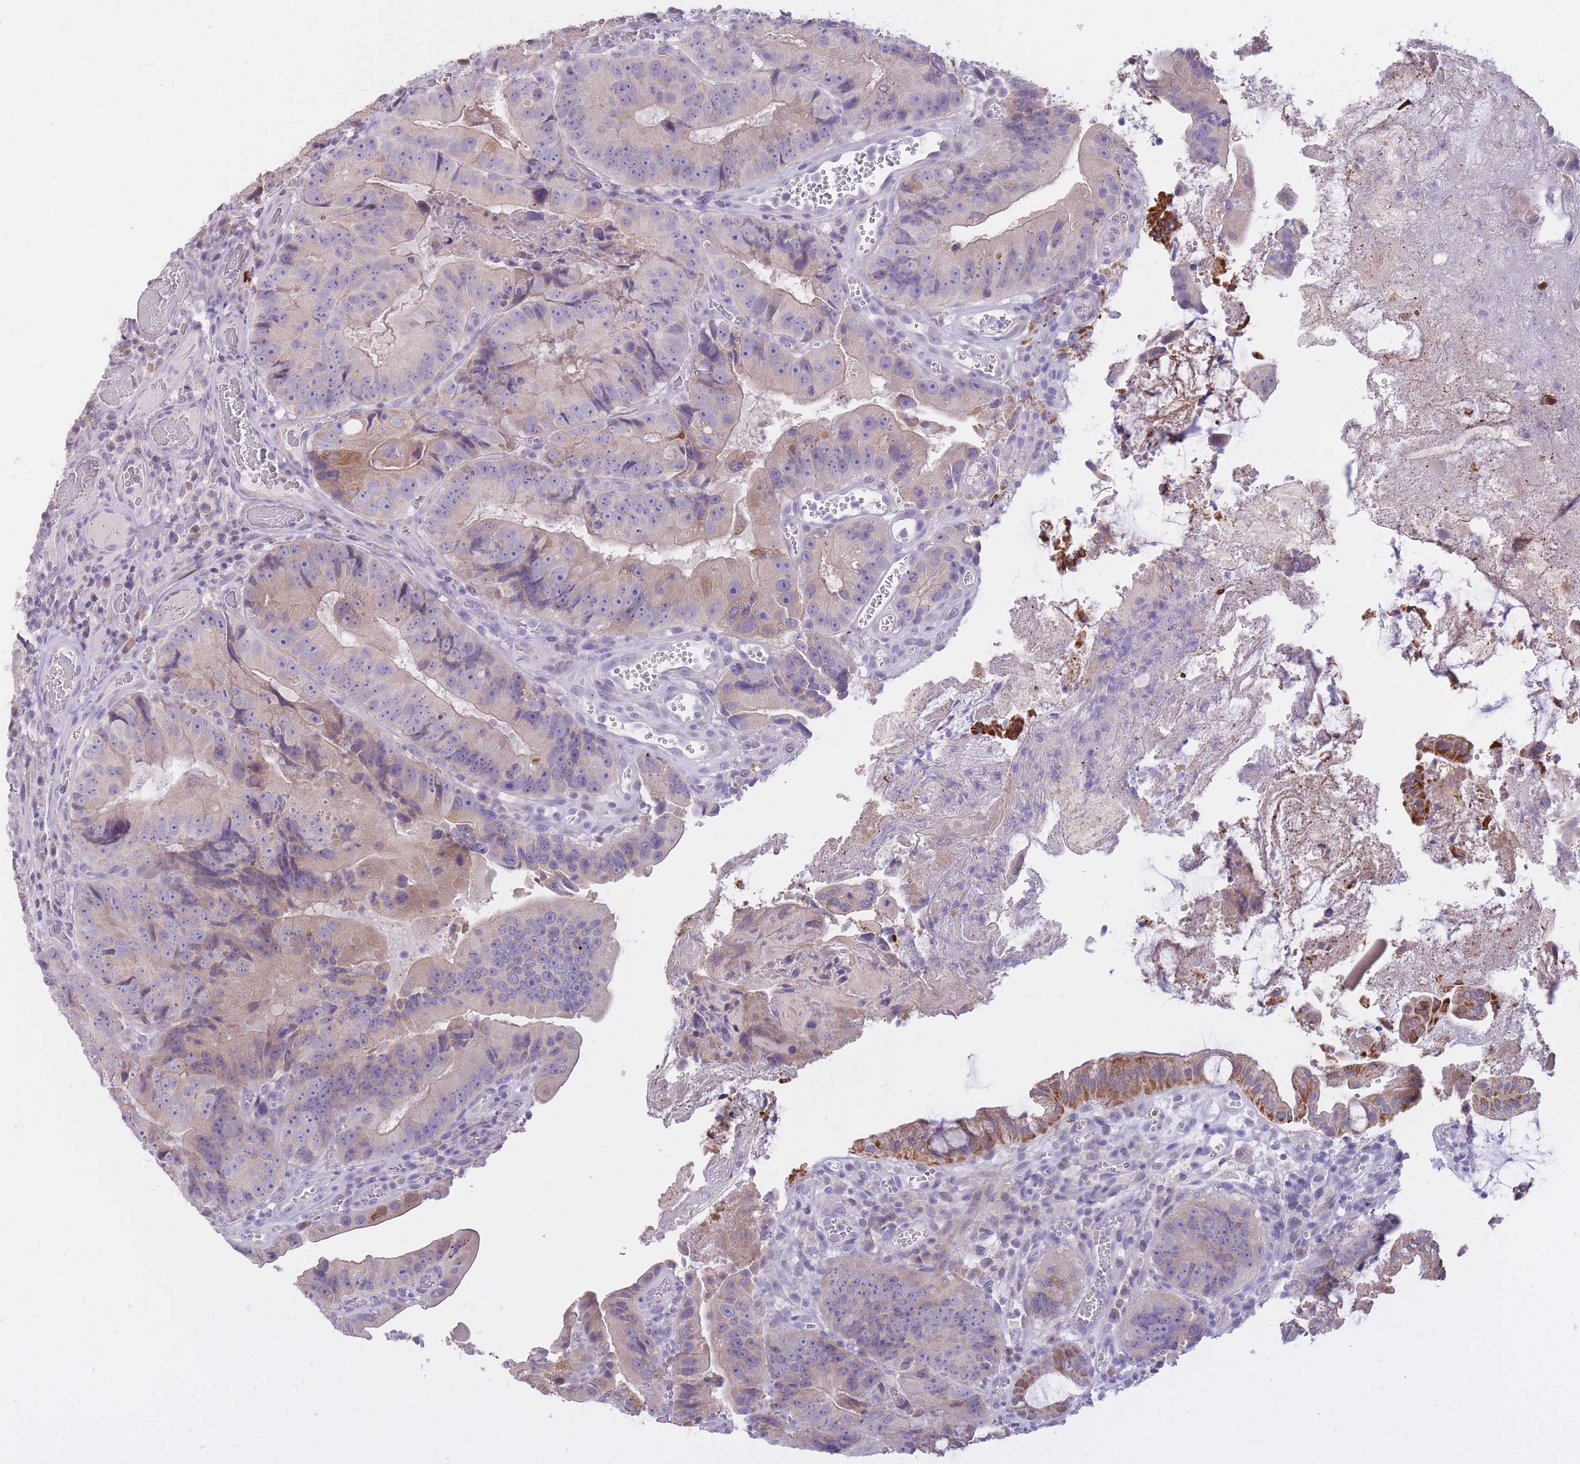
{"staining": {"intensity": "weak", "quantity": "25%-75%", "location": "cytoplasmic/membranous"}, "tissue": "colorectal cancer", "cell_type": "Tumor cells", "image_type": "cancer", "snomed": [{"axis": "morphology", "description": "Adenocarcinoma, NOS"}, {"axis": "topography", "description": "Colon"}], "caption": "A low amount of weak cytoplasmic/membranous expression is identified in approximately 25%-75% of tumor cells in adenocarcinoma (colorectal) tissue.", "gene": "RNF170", "patient": {"sex": "female", "age": 86}}